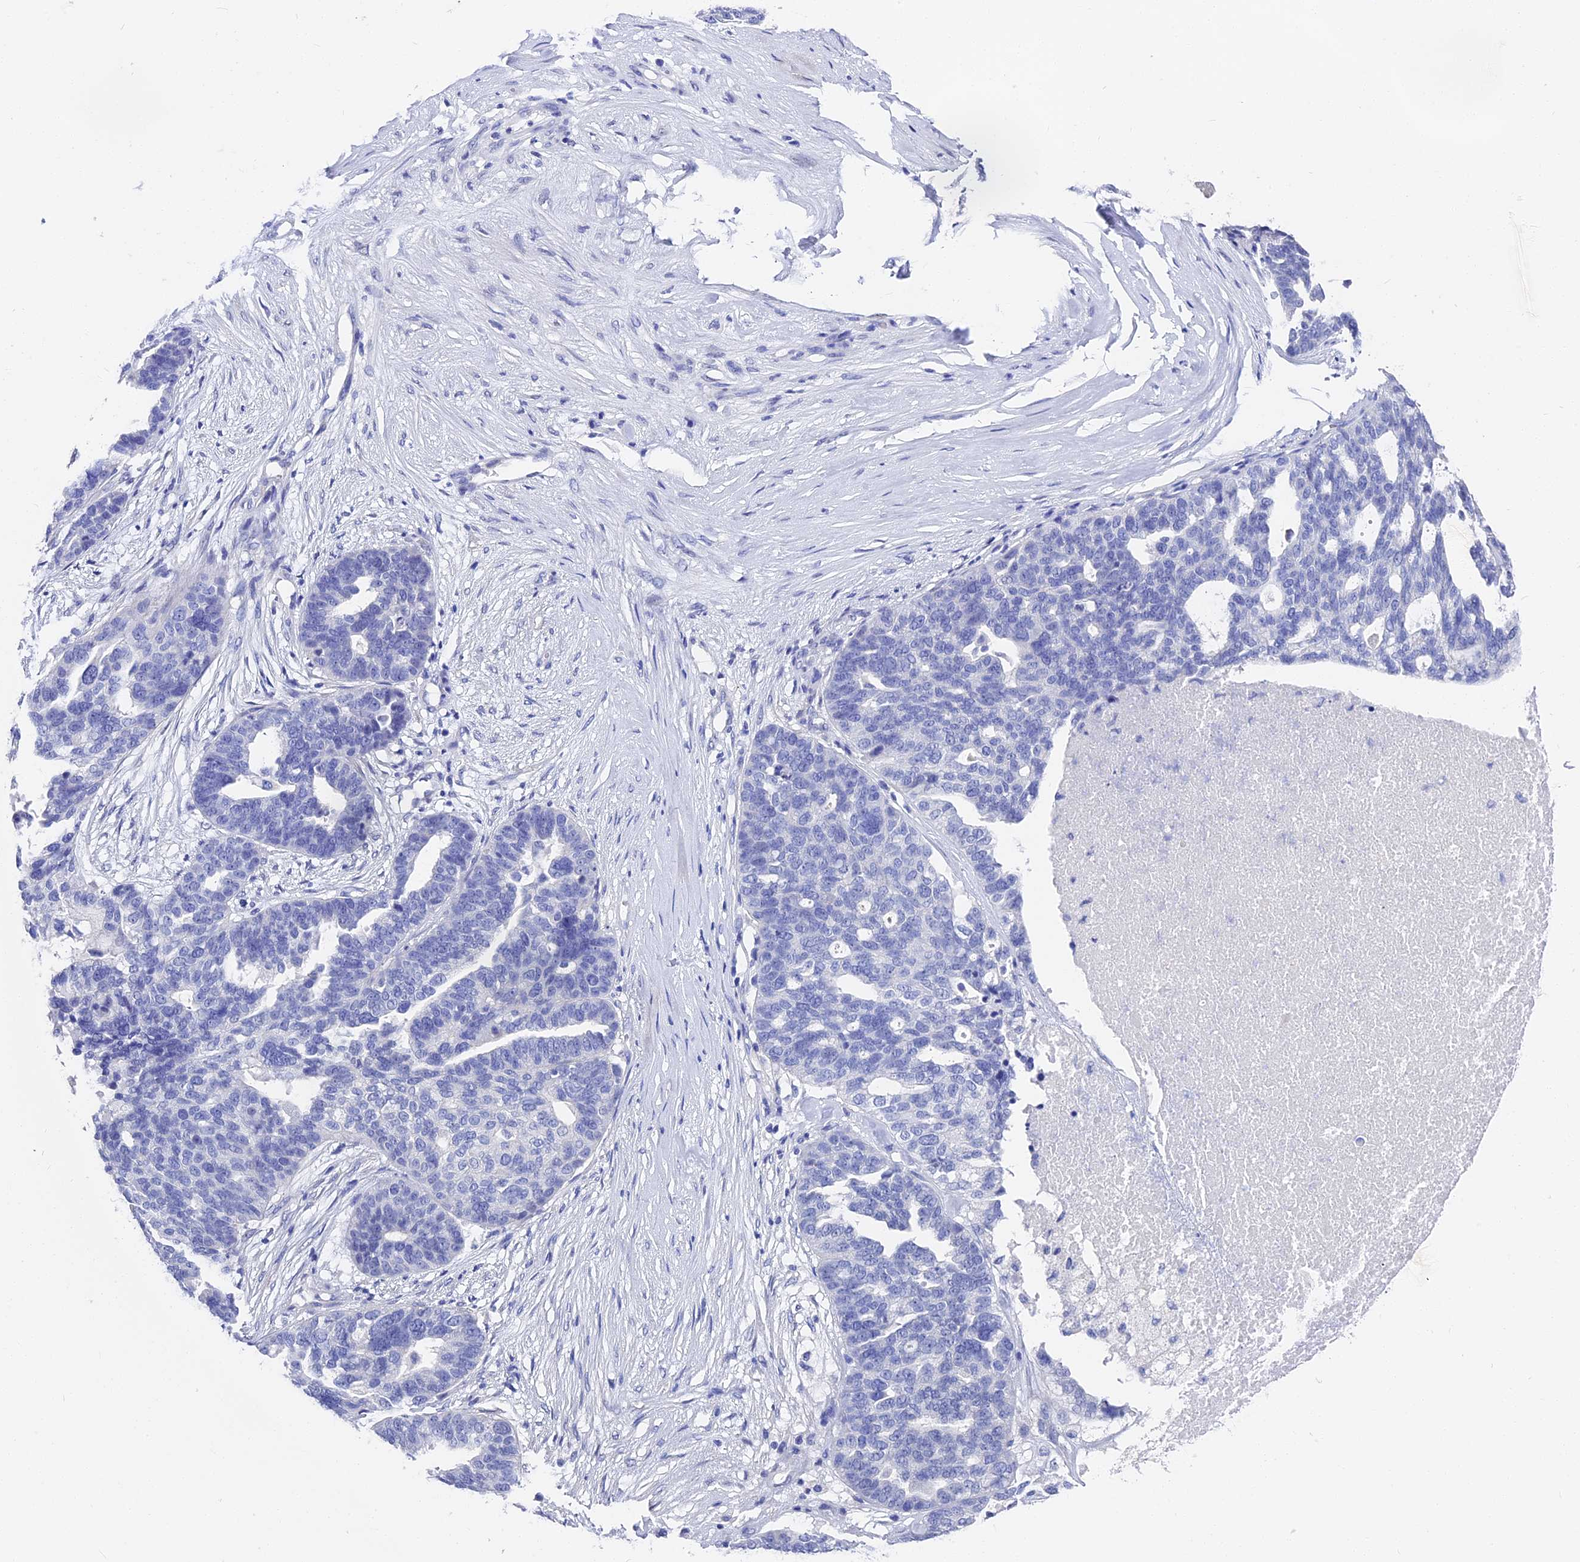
{"staining": {"intensity": "negative", "quantity": "none", "location": "none"}, "tissue": "ovarian cancer", "cell_type": "Tumor cells", "image_type": "cancer", "snomed": [{"axis": "morphology", "description": "Cystadenocarcinoma, serous, NOS"}, {"axis": "topography", "description": "Ovary"}], "caption": "This is an immunohistochemistry (IHC) micrograph of human serous cystadenocarcinoma (ovarian). There is no positivity in tumor cells.", "gene": "VPS33B", "patient": {"sex": "female", "age": 59}}